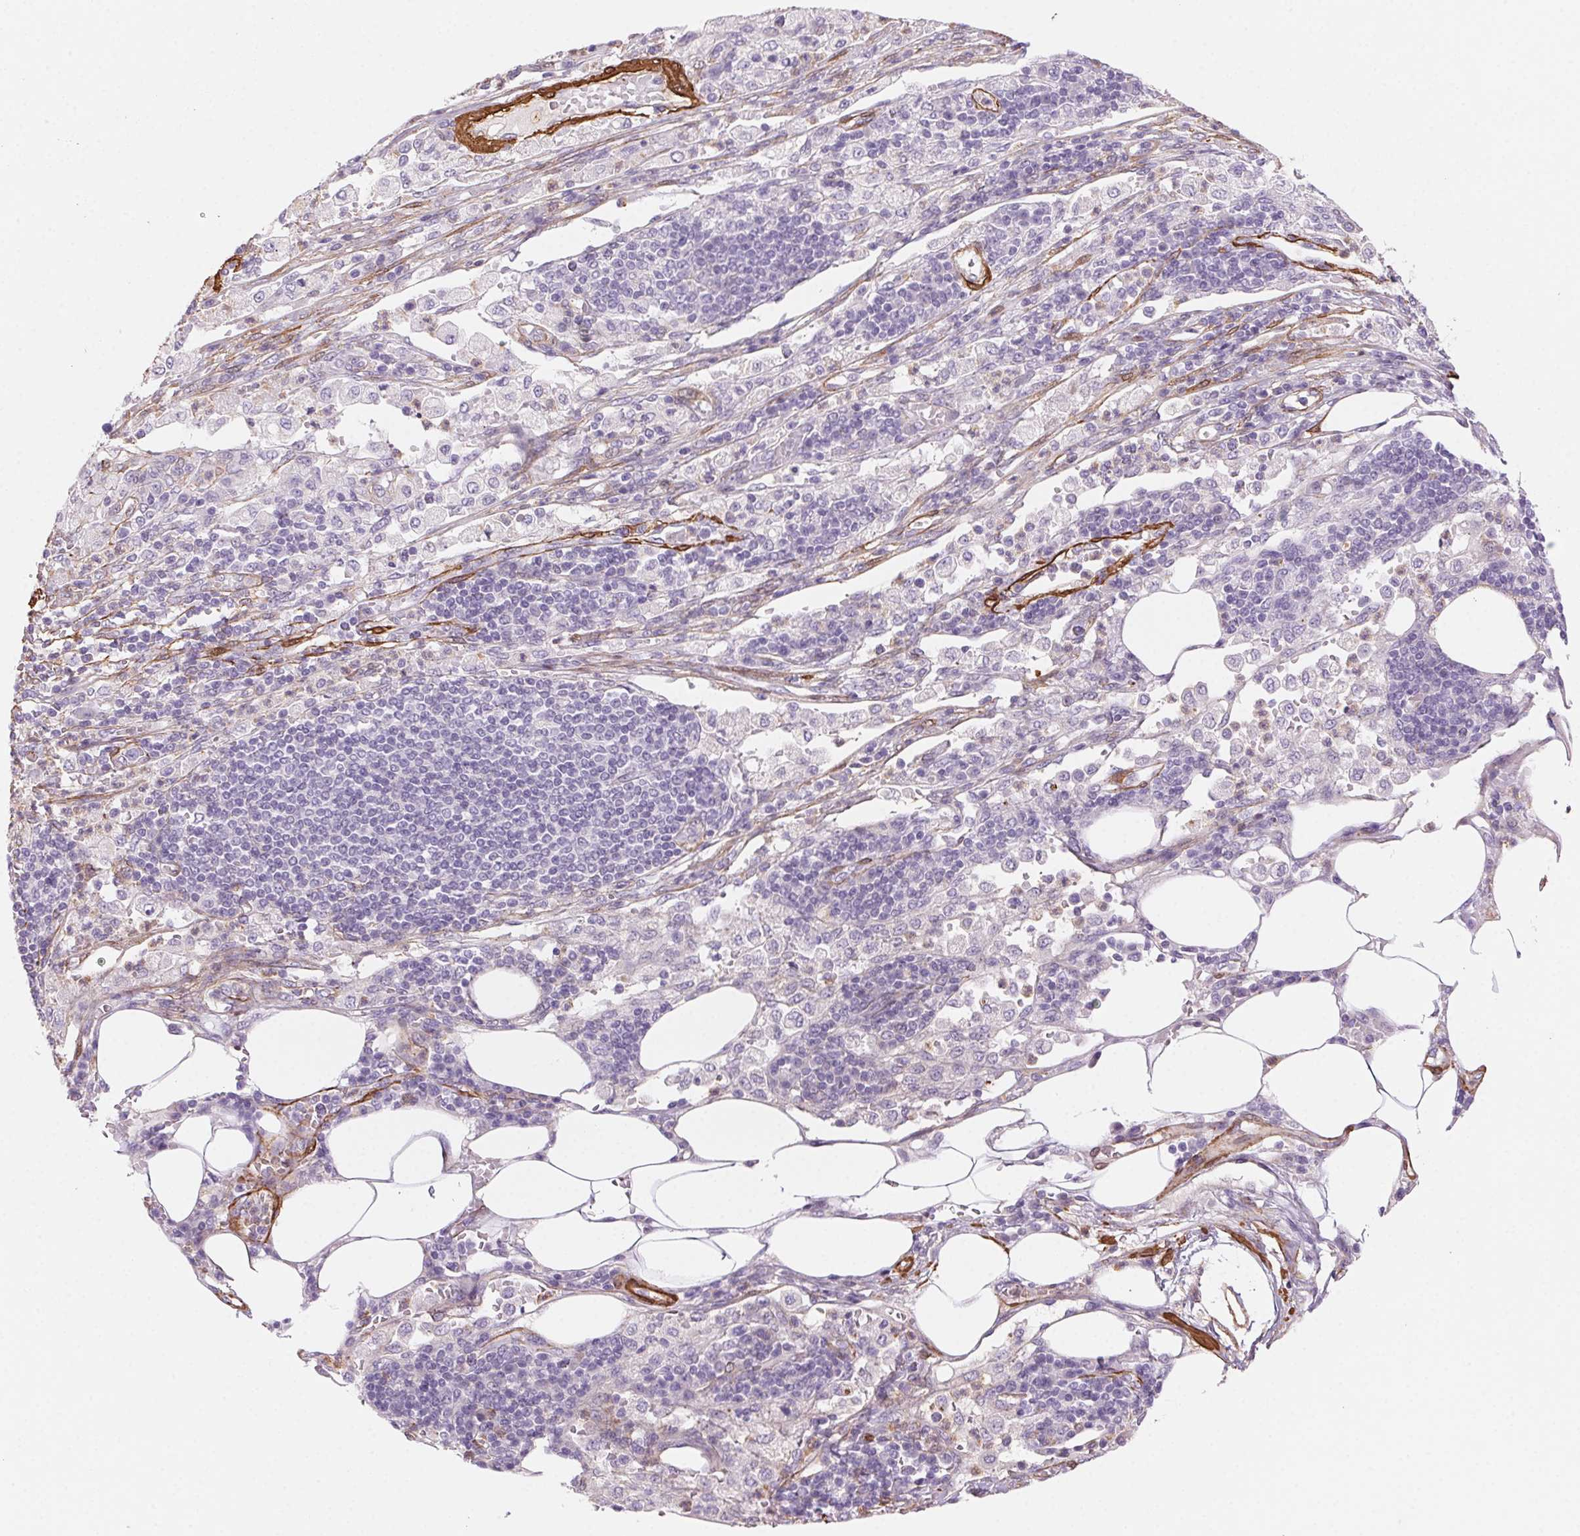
{"staining": {"intensity": "negative", "quantity": "none", "location": "none"}, "tissue": "pancreatic cancer", "cell_type": "Tumor cells", "image_type": "cancer", "snomed": [{"axis": "morphology", "description": "Adenocarcinoma, NOS"}, {"axis": "topography", "description": "Pancreas"}], "caption": "There is no significant staining in tumor cells of pancreatic cancer.", "gene": "GPX8", "patient": {"sex": "female", "age": 61}}